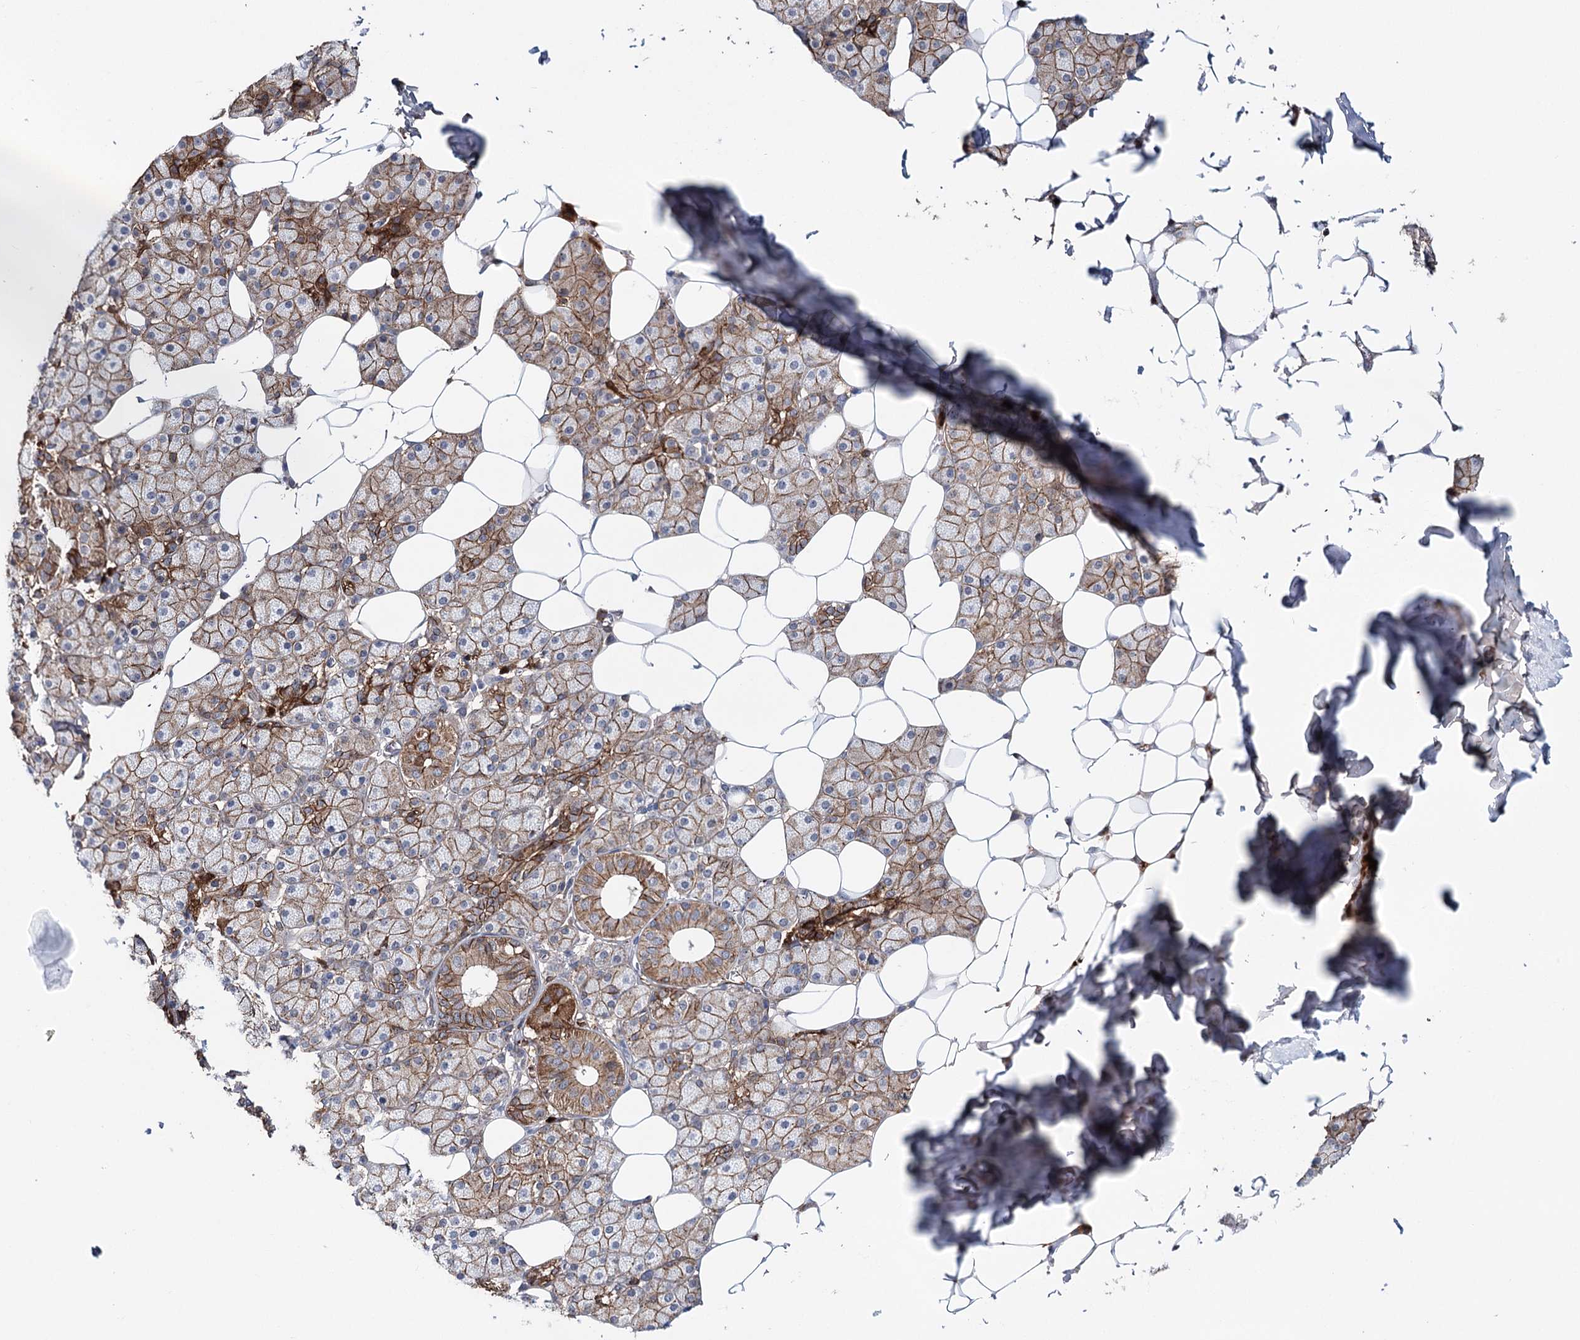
{"staining": {"intensity": "moderate", "quantity": ">75%", "location": "cytoplasmic/membranous"}, "tissue": "salivary gland", "cell_type": "Glandular cells", "image_type": "normal", "snomed": [{"axis": "morphology", "description": "Normal tissue, NOS"}, {"axis": "topography", "description": "Salivary gland"}], "caption": "Immunohistochemical staining of unremarkable salivary gland shows >75% levels of moderate cytoplasmic/membranous protein staining in approximately >75% of glandular cells. The staining was performed using DAB, with brown indicating positive protein expression. Nuclei are stained blue with hematoxylin.", "gene": "PKP4", "patient": {"sex": "female", "age": 33}}